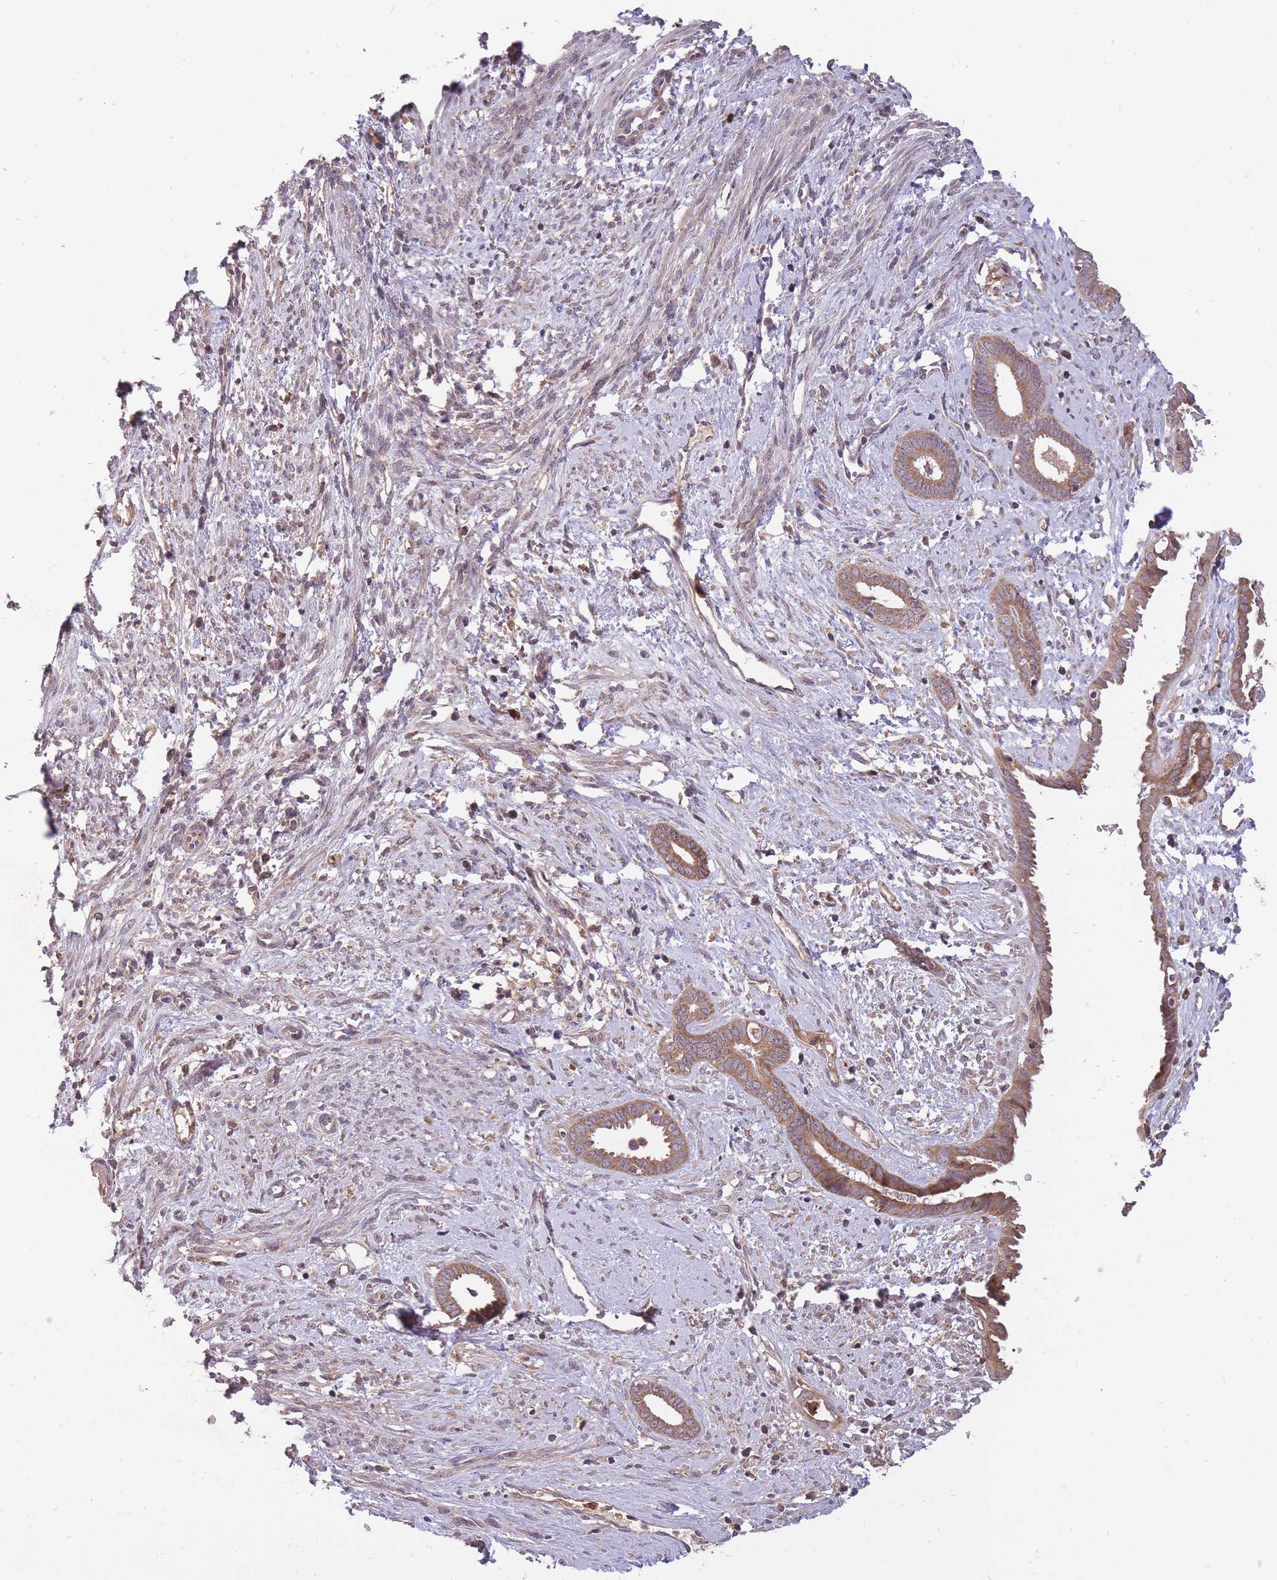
{"staining": {"intensity": "negative", "quantity": "none", "location": "none"}, "tissue": "endometrium", "cell_type": "Cells in endometrial stroma", "image_type": "normal", "snomed": [{"axis": "morphology", "description": "Normal tissue, NOS"}, {"axis": "topography", "description": "Endometrium"}], "caption": "An immunohistochemistry image of unremarkable endometrium is shown. There is no staining in cells in endometrial stroma of endometrium.", "gene": "IGF2BP2", "patient": {"sex": "female", "age": 61}}